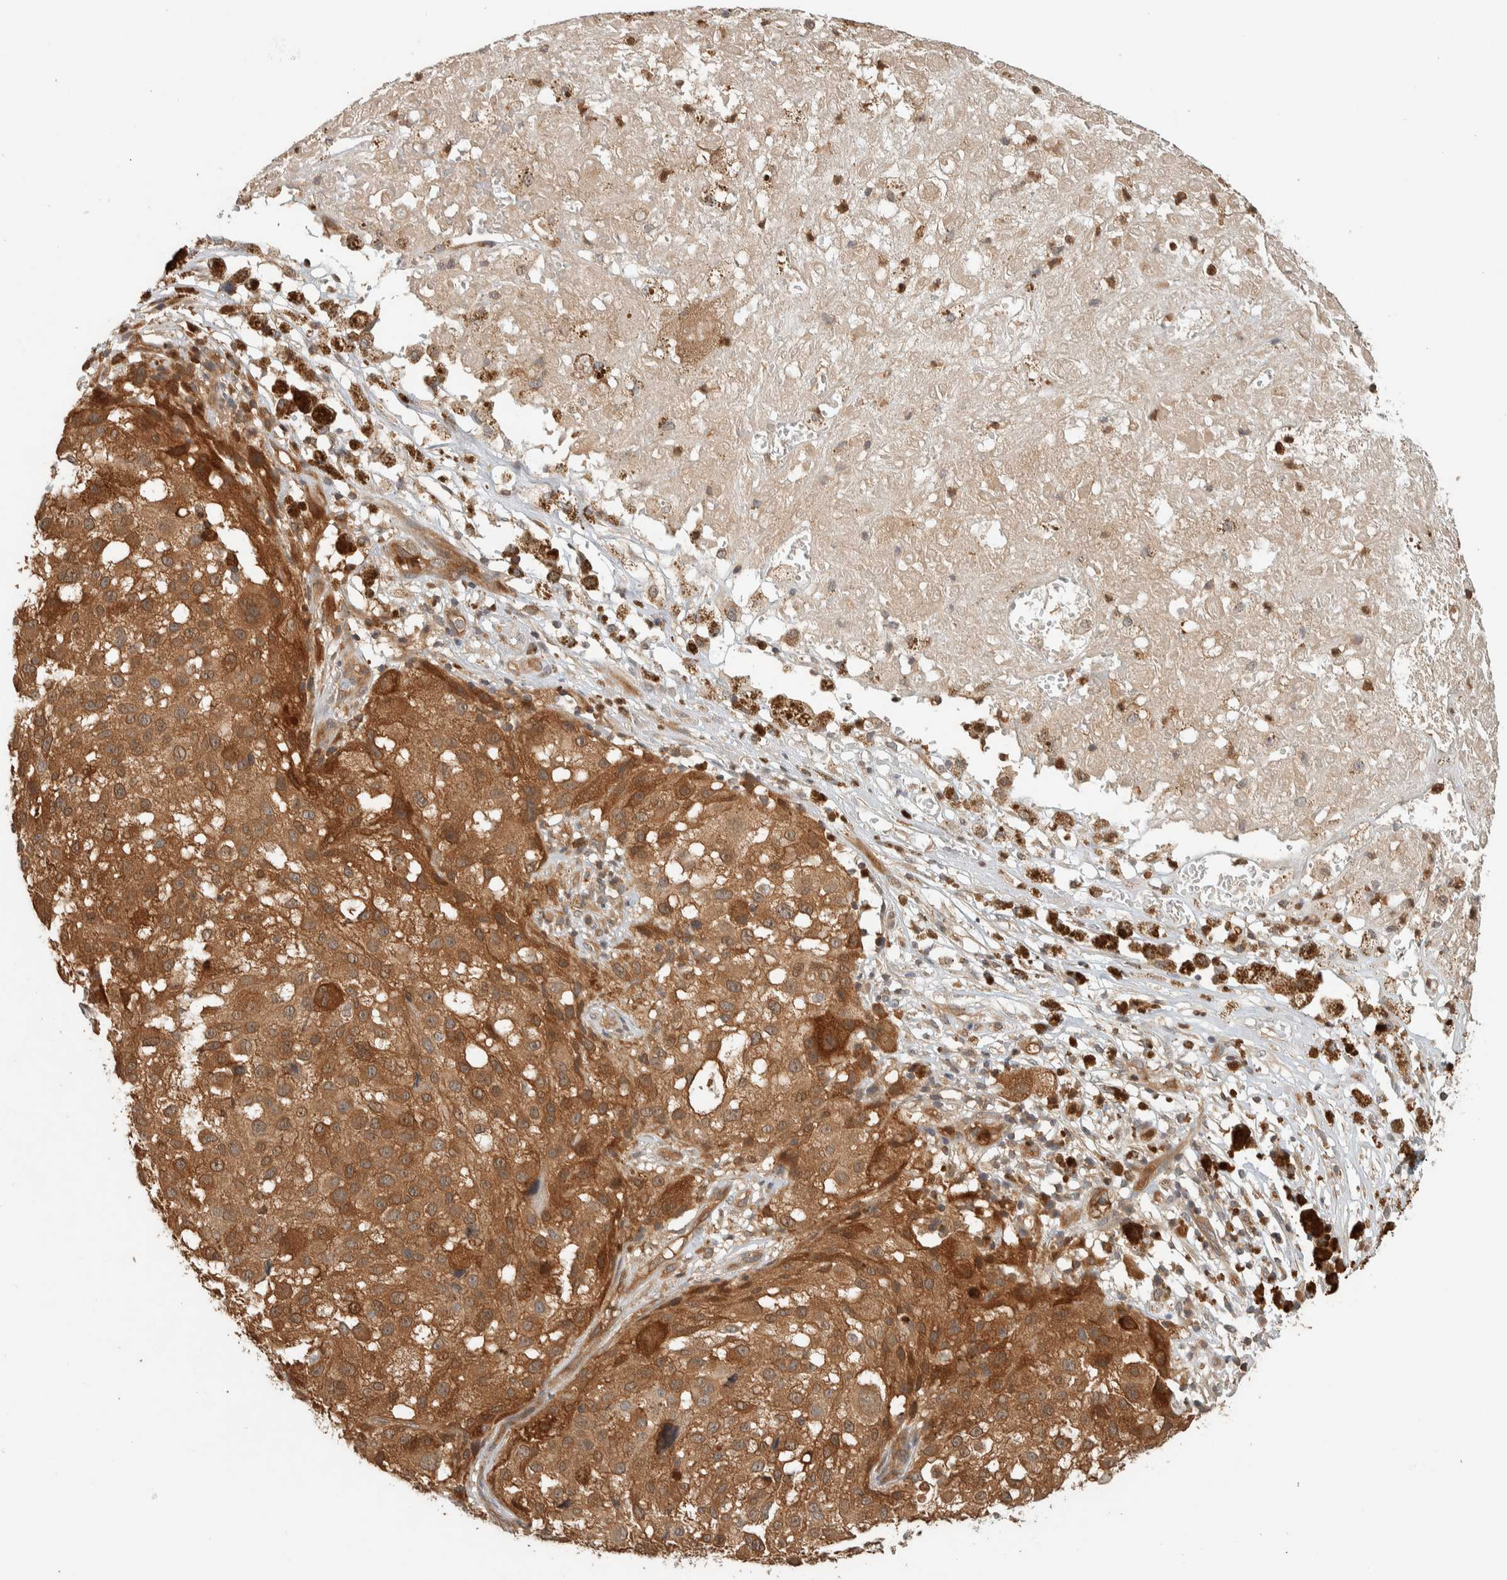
{"staining": {"intensity": "moderate", "quantity": ">75%", "location": "cytoplasmic/membranous"}, "tissue": "melanoma", "cell_type": "Tumor cells", "image_type": "cancer", "snomed": [{"axis": "morphology", "description": "Necrosis, NOS"}, {"axis": "morphology", "description": "Malignant melanoma, NOS"}, {"axis": "topography", "description": "Skin"}], "caption": "Immunohistochemistry photomicrograph of neoplastic tissue: malignant melanoma stained using IHC shows medium levels of moderate protein expression localized specifically in the cytoplasmic/membranous of tumor cells, appearing as a cytoplasmic/membranous brown color.", "gene": "ADSS2", "patient": {"sex": "female", "age": 87}}